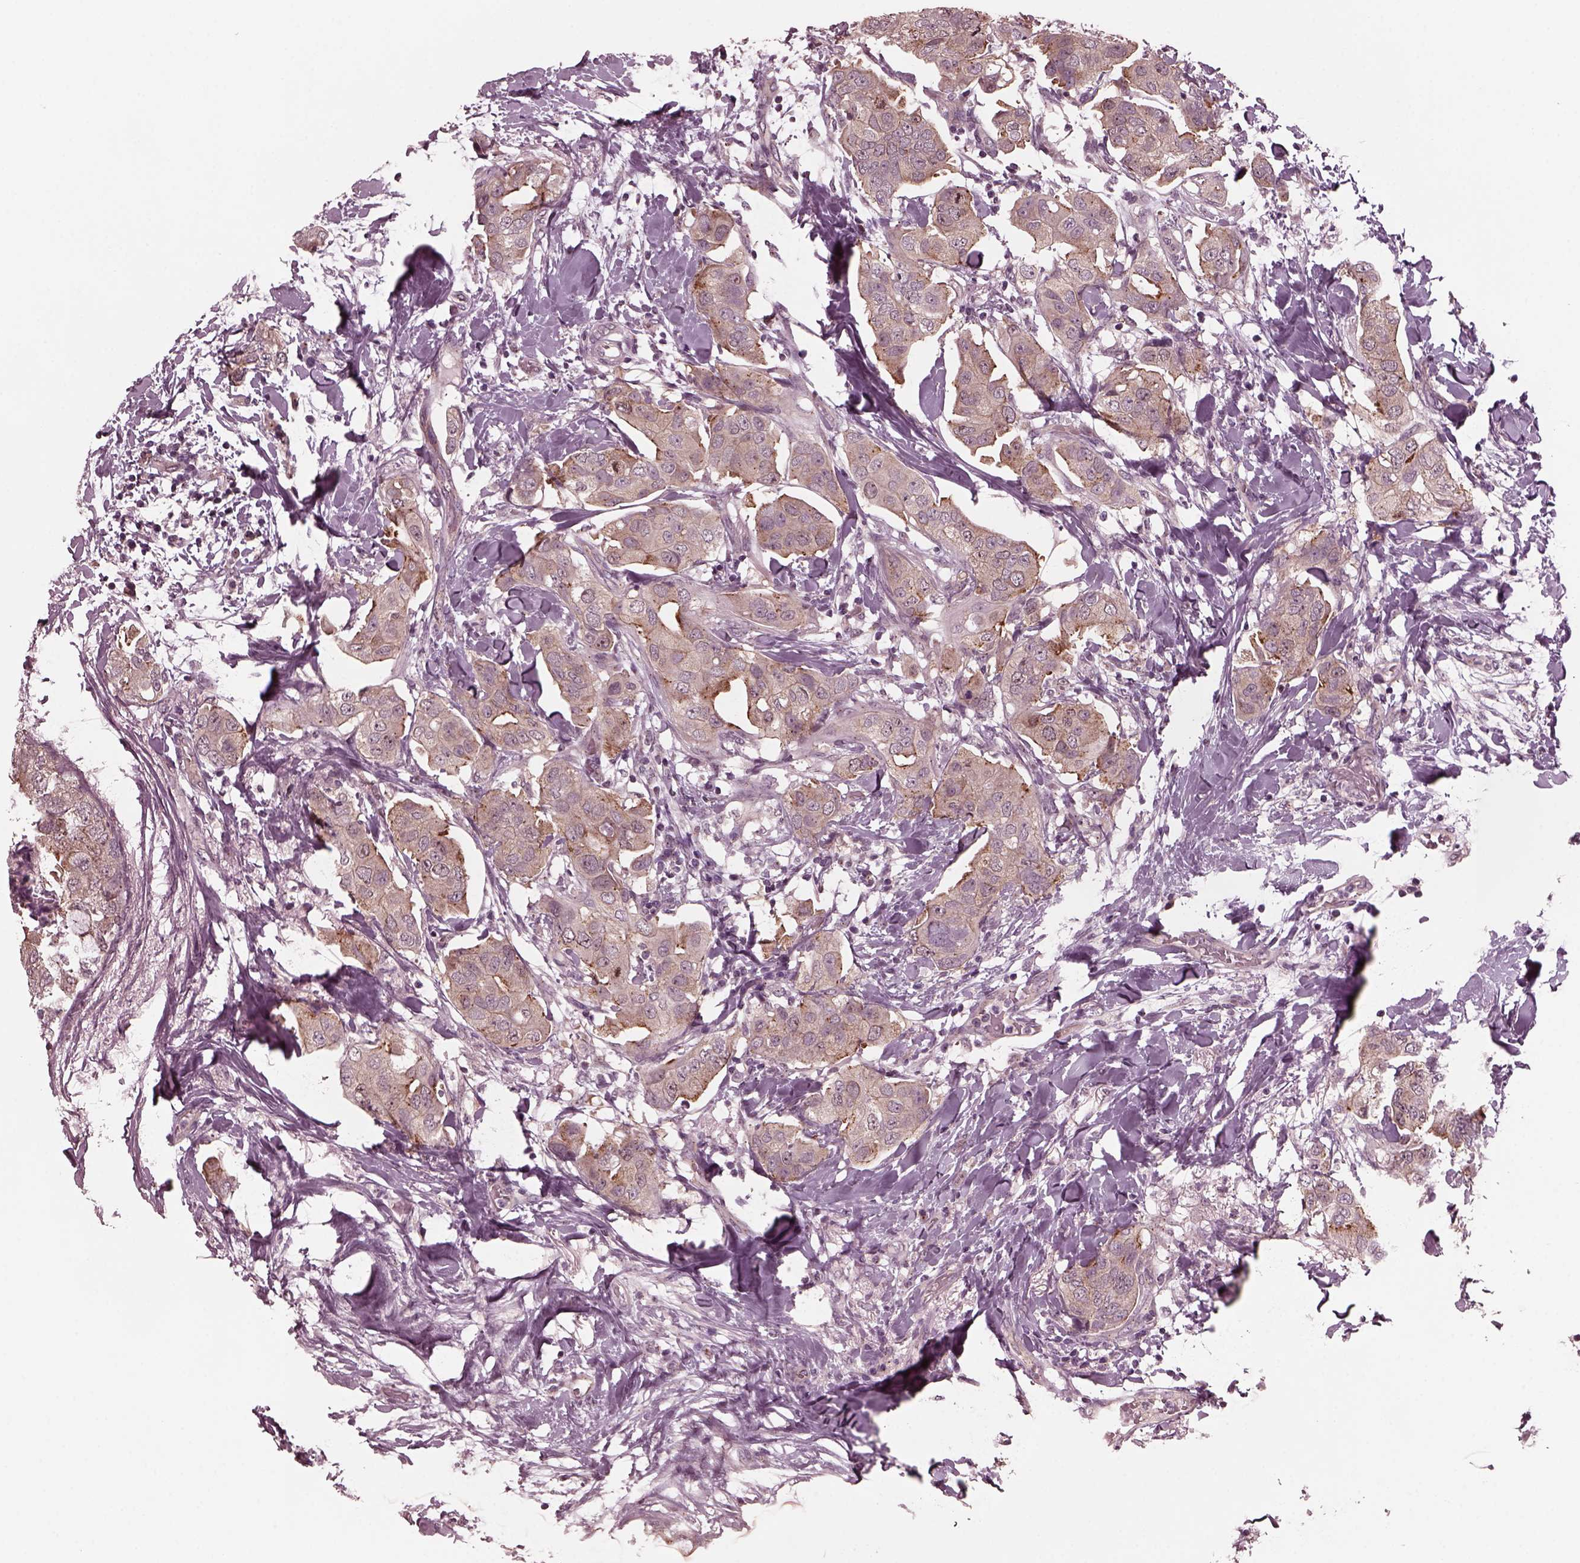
{"staining": {"intensity": "negative", "quantity": "none", "location": "none"}, "tissue": "breast cancer", "cell_type": "Tumor cells", "image_type": "cancer", "snomed": [{"axis": "morphology", "description": "Normal tissue, NOS"}, {"axis": "morphology", "description": "Duct carcinoma"}, {"axis": "topography", "description": "Breast"}], "caption": "This is an immunohistochemistry histopathology image of invasive ductal carcinoma (breast). There is no positivity in tumor cells.", "gene": "SAXO1", "patient": {"sex": "female", "age": 40}}